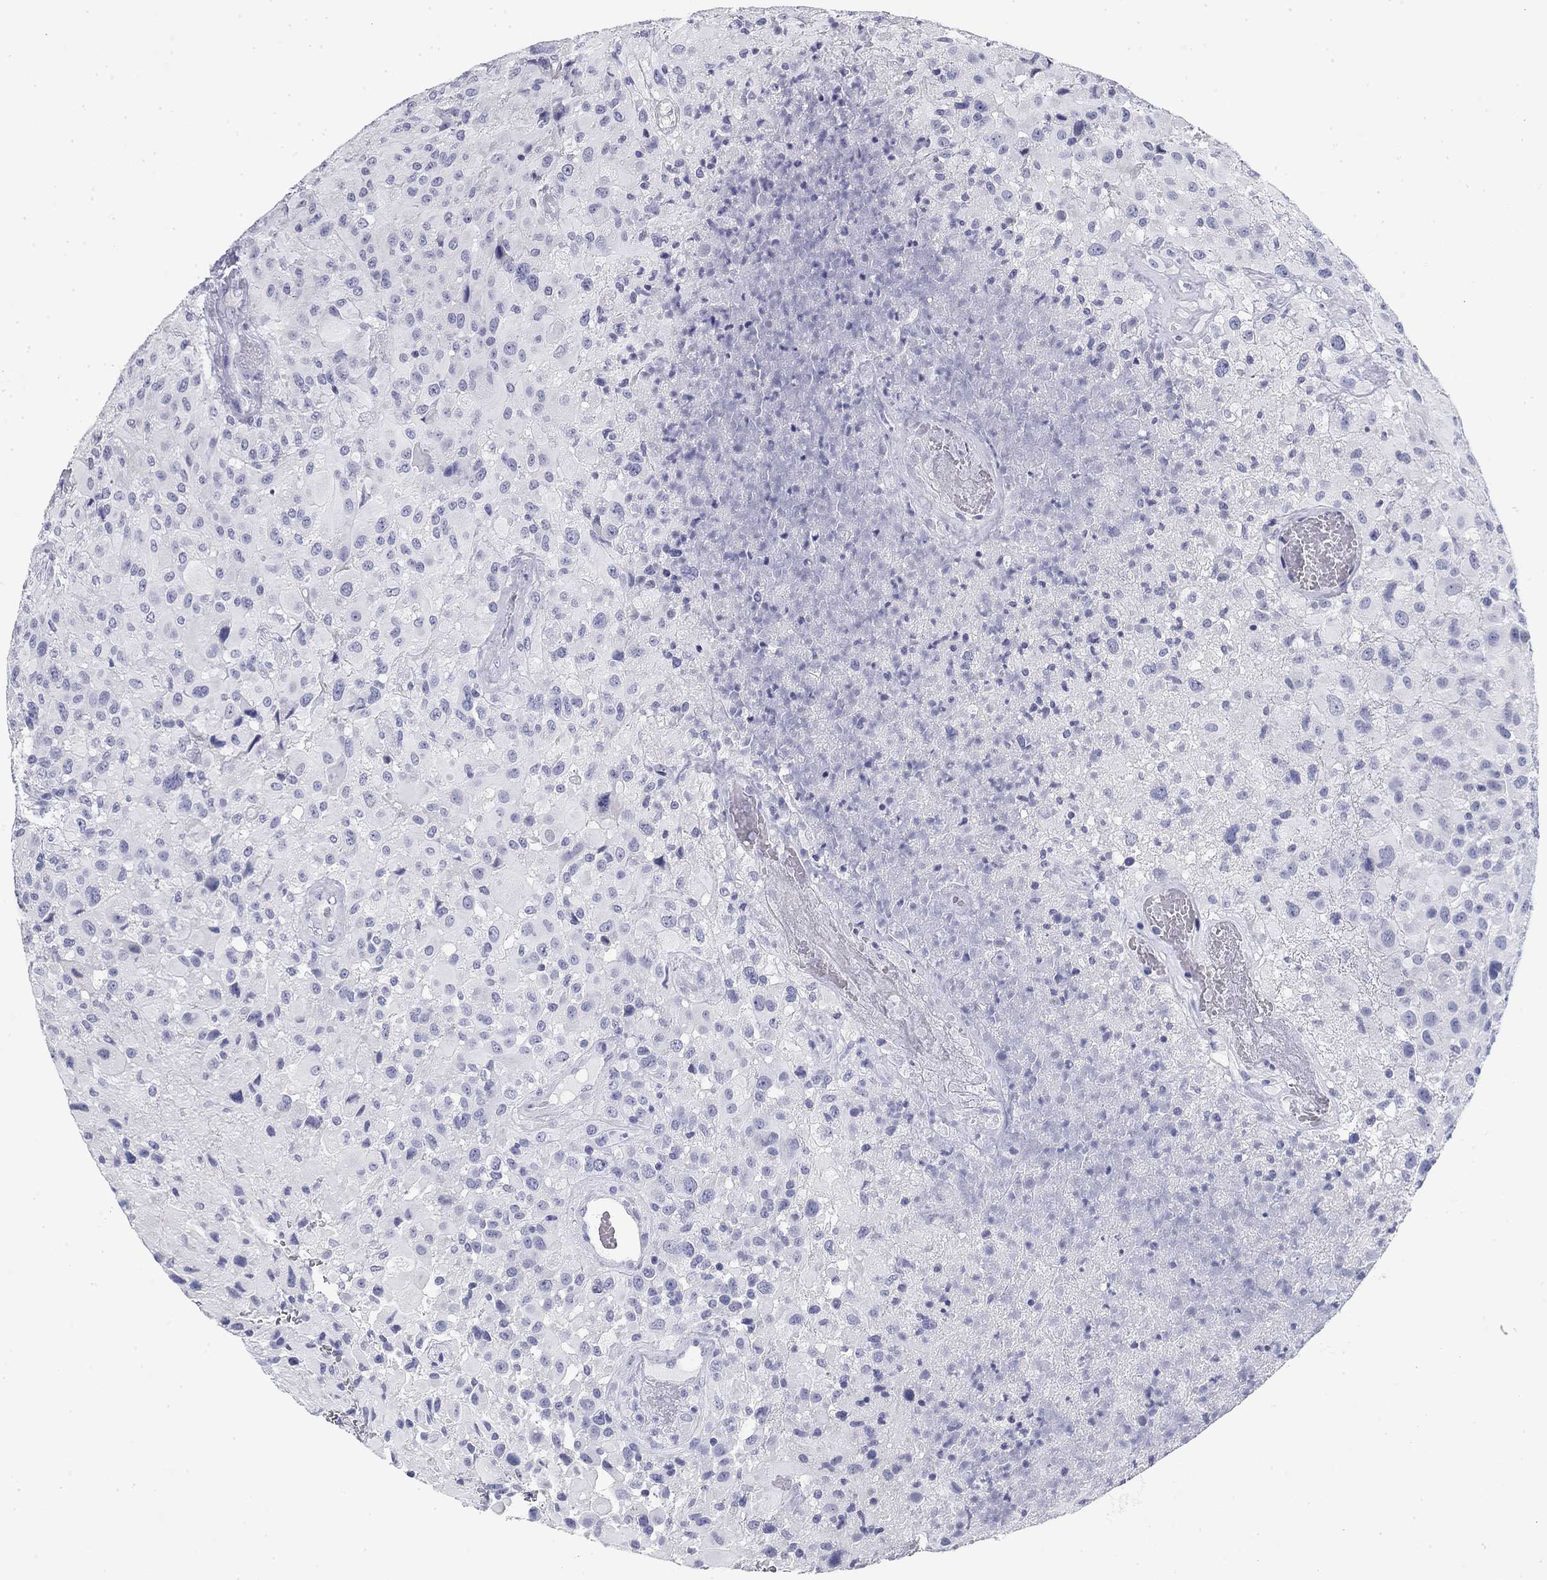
{"staining": {"intensity": "negative", "quantity": "none", "location": "none"}, "tissue": "glioma", "cell_type": "Tumor cells", "image_type": "cancer", "snomed": [{"axis": "morphology", "description": "Glioma, malignant, High grade"}, {"axis": "topography", "description": "Cerebral cortex"}], "caption": "There is no significant positivity in tumor cells of malignant glioma (high-grade).", "gene": "CD79B", "patient": {"sex": "male", "age": 35}}